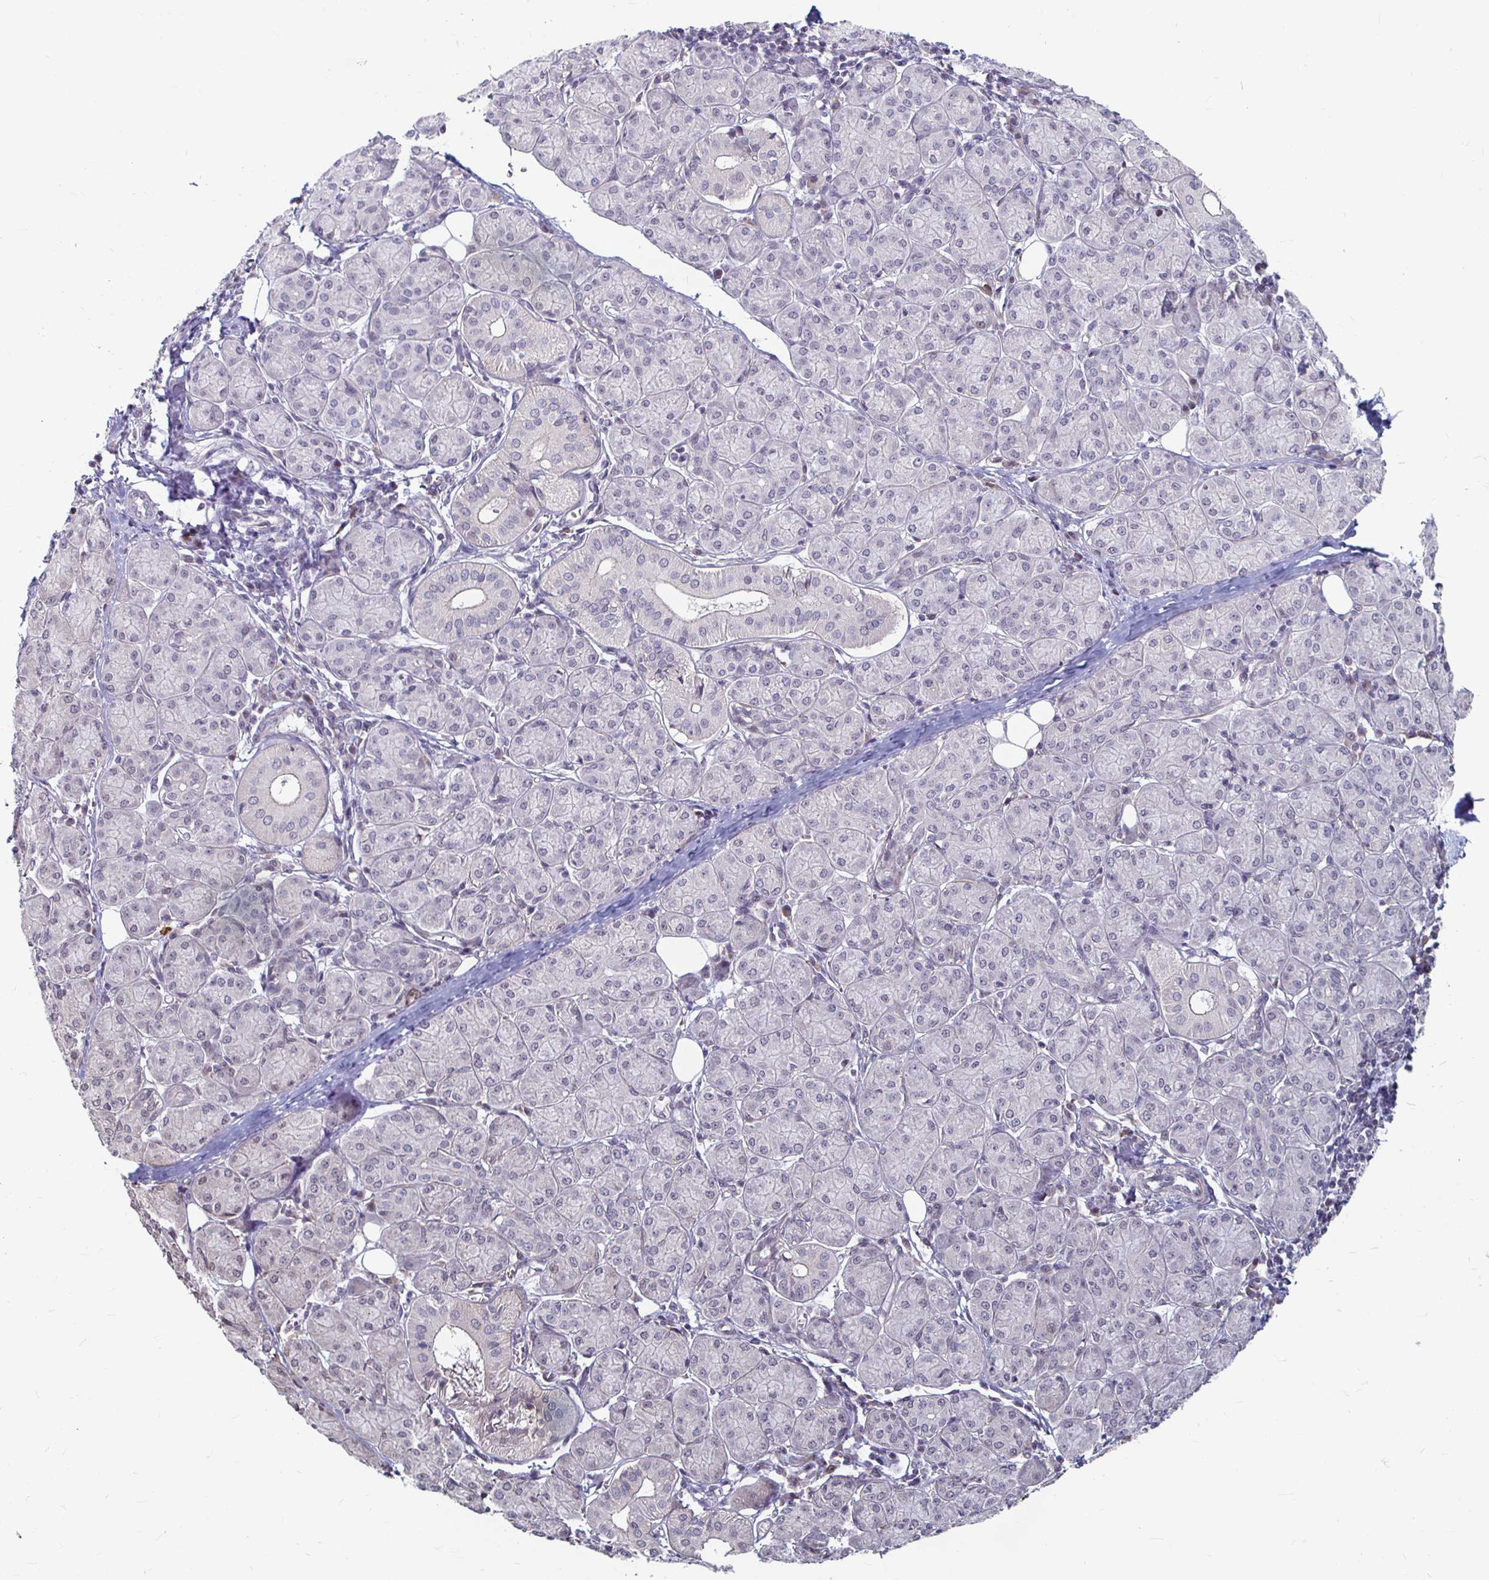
{"staining": {"intensity": "negative", "quantity": "none", "location": "none"}, "tissue": "salivary gland", "cell_type": "Glandular cells", "image_type": "normal", "snomed": [{"axis": "morphology", "description": "Normal tissue, NOS"}, {"axis": "morphology", "description": "Inflammation, NOS"}, {"axis": "topography", "description": "Lymph node"}, {"axis": "topography", "description": "Salivary gland"}], "caption": "Salivary gland stained for a protein using IHC exhibits no positivity glandular cells.", "gene": "CAPN11", "patient": {"sex": "male", "age": 3}}